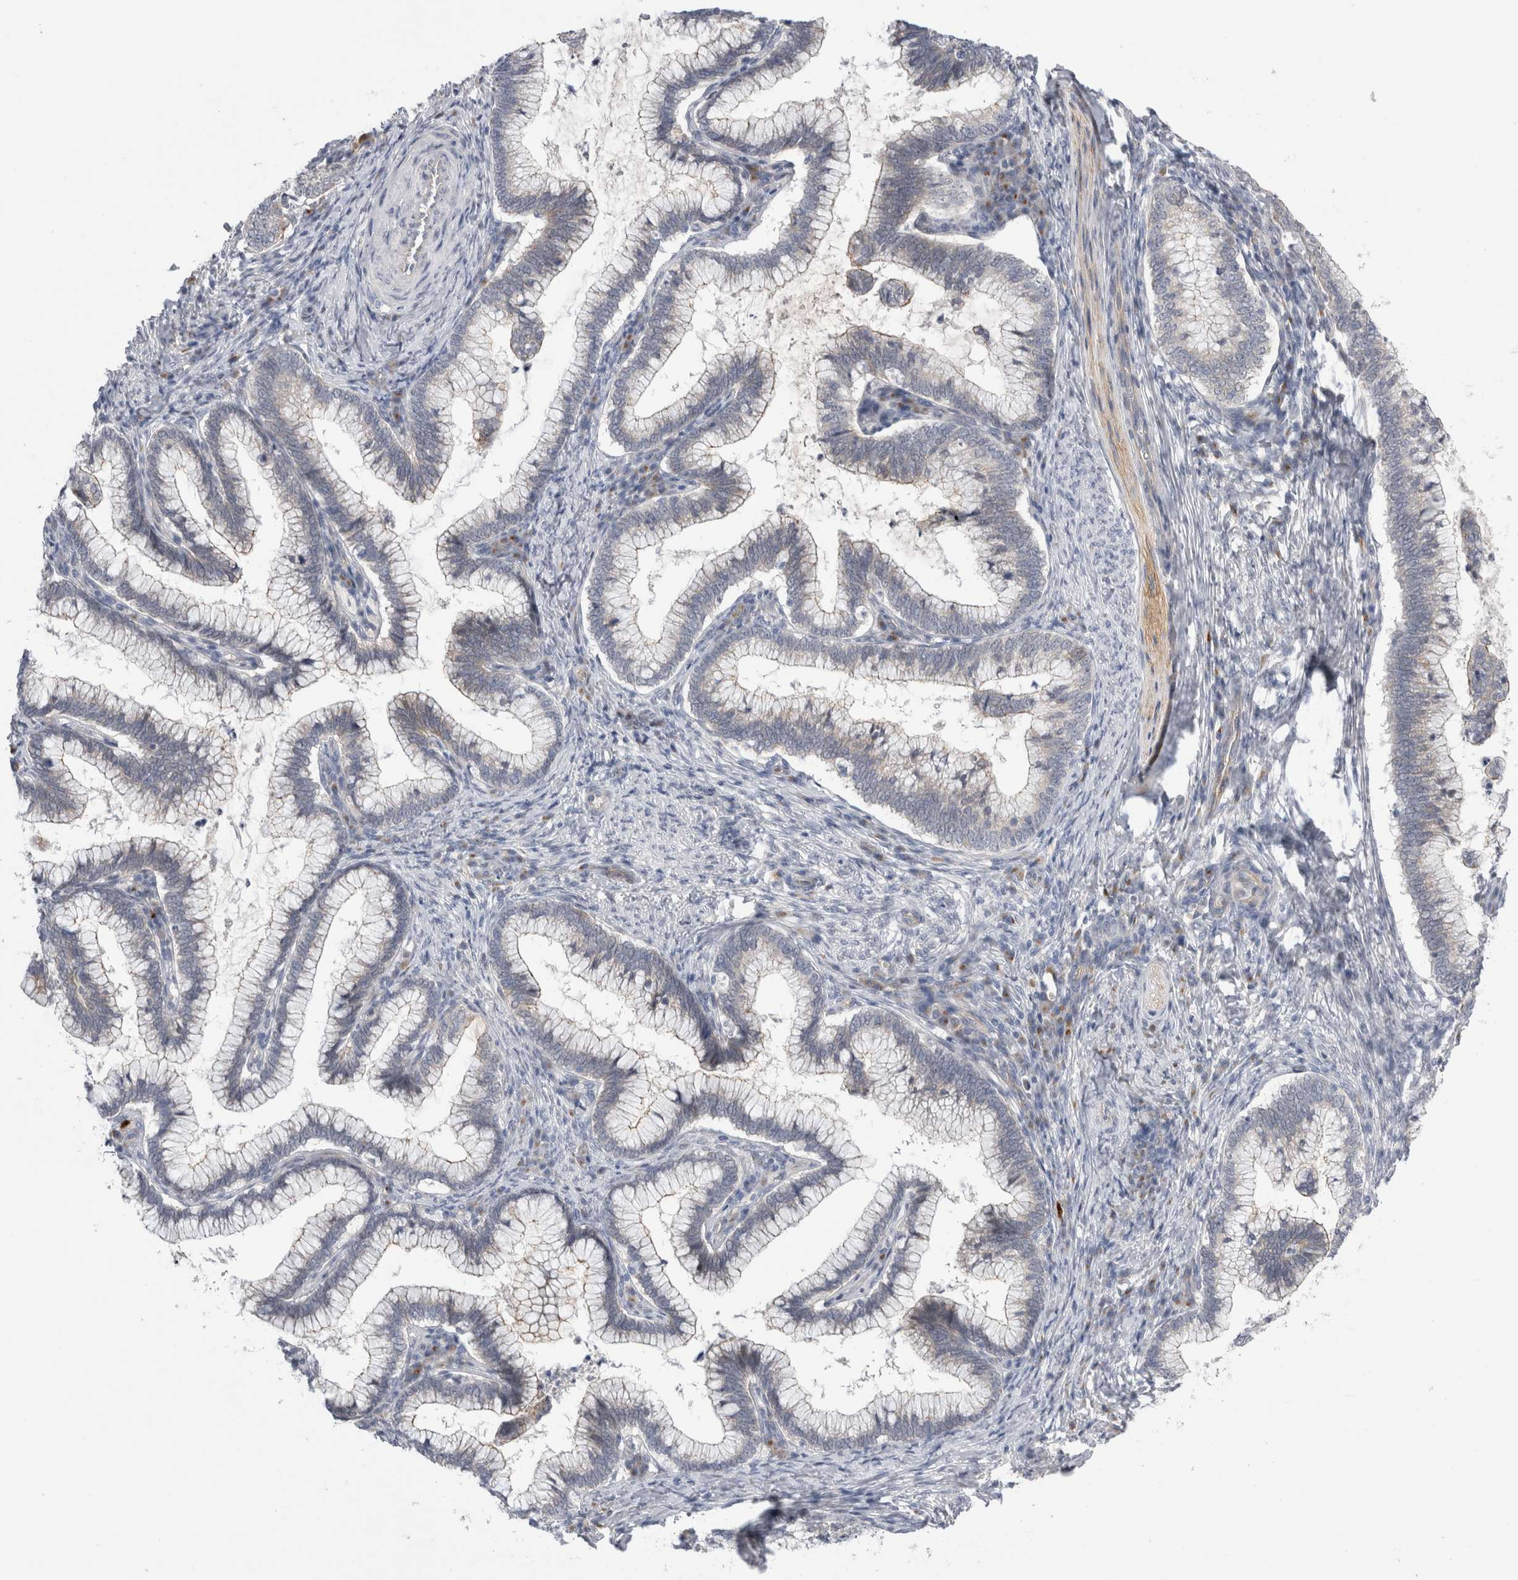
{"staining": {"intensity": "negative", "quantity": "none", "location": "none"}, "tissue": "cervical cancer", "cell_type": "Tumor cells", "image_type": "cancer", "snomed": [{"axis": "morphology", "description": "Adenocarcinoma, NOS"}, {"axis": "topography", "description": "Cervix"}], "caption": "Cervical cancer (adenocarcinoma) stained for a protein using immunohistochemistry displays no staining tumor cells.", "gene": "TAFA5", "patient": {"sex": "female", "age": 36}}